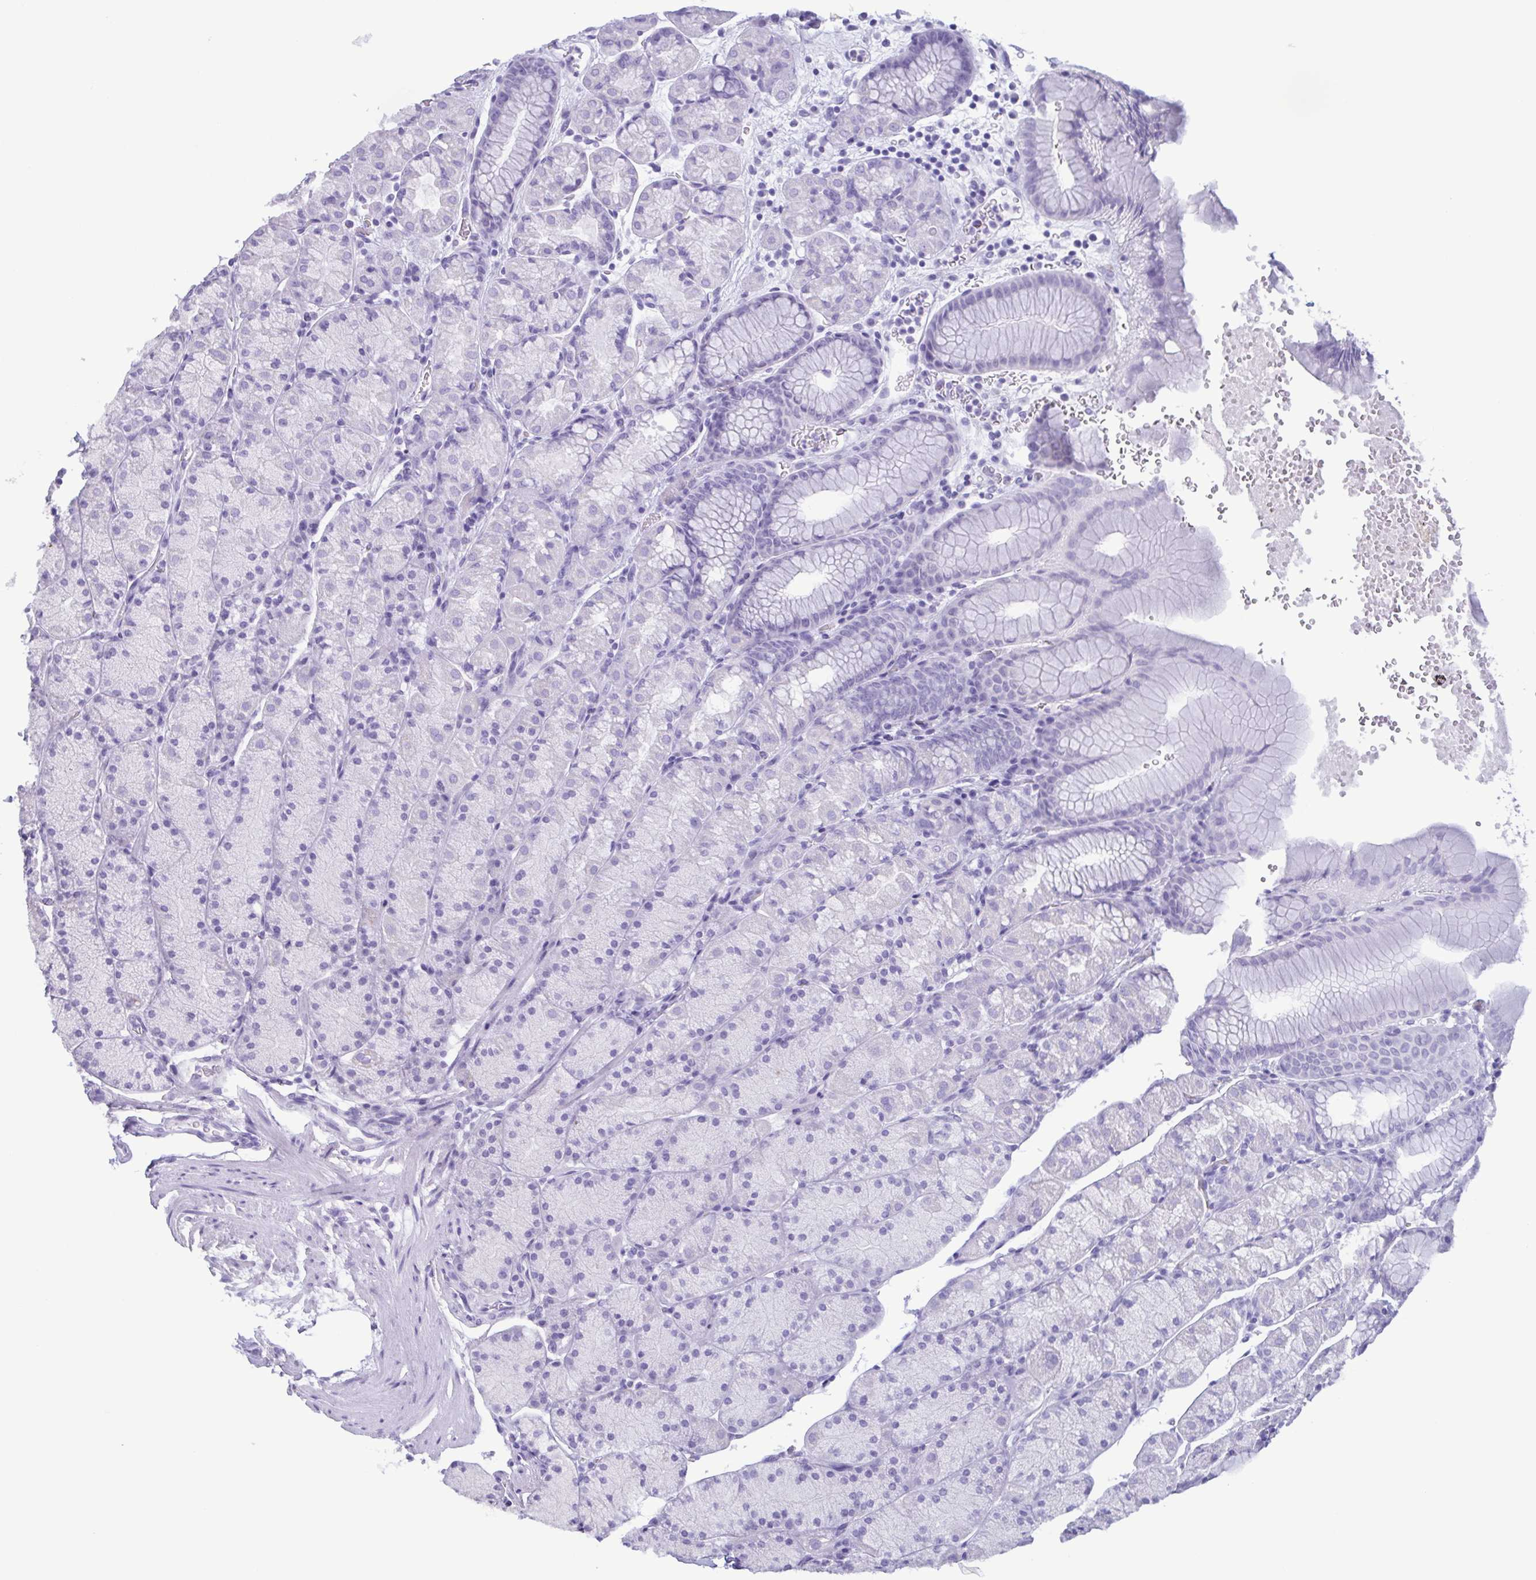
{"staining": {"intensity": "negative", "quantity": "none", "location": "none"}, "tissue": "stomach", "cell_type": "Glandular cells", "image_type": "normal", "snomed": [{"axis": "morphology", "description": "Normal tissue, NOS"}, {"axis": "topography", "description": "Stomach, upper"}, {"axis": "topography", "description": "Stomach"}], "caption": "Protein analysis of unremarkable stomach exhibits no significant positivity in glandular cells. The staining is performed using DAB brown chromogen with nuclei counter-stained in using hematoxylin.", "gene": "LTF", "patient": {"sex": "male", "age": 76}}